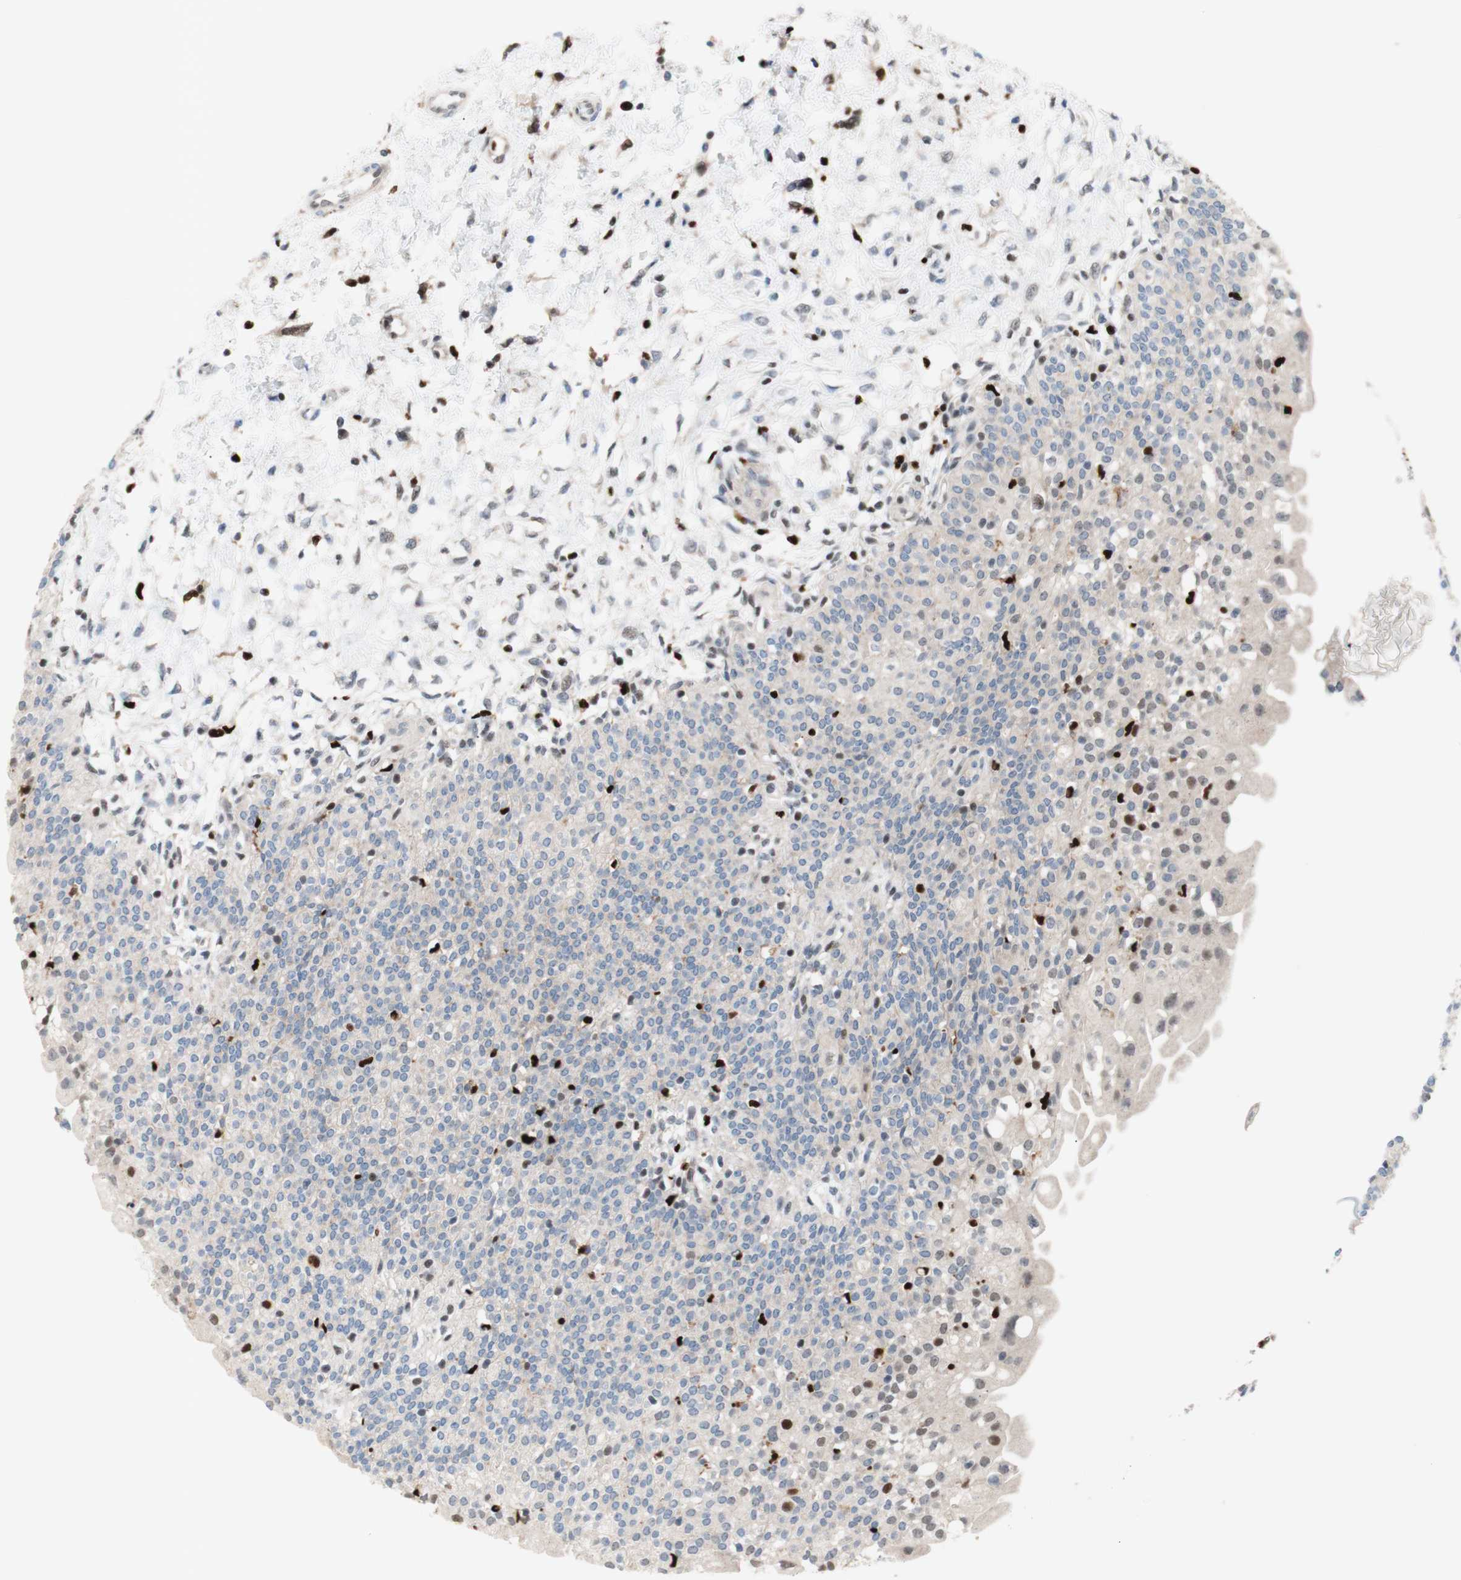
{"staining": {"intensity": "weak", "quantity": "25%-75%", "location": "cytoplasmic/membranous,nuclear"}, "tissue": "urinary bladder", "cell_type": "Urothelial cells", "image_type": "normal", "snomed": [{"axis": "morphology", "description": "Normal tissue, NOS"}, {"axis": "topography", "description": "Urinary bladder"}], "caption": "DAB immunohistochemical staining of benign urinary bladder exhibits weak cytoplasmic/membranous,nuclear protein positivity in approximately 25%-75% of urothelial cells.", "gene": "EED", "patient": {"sex": "male", "age": 55}}